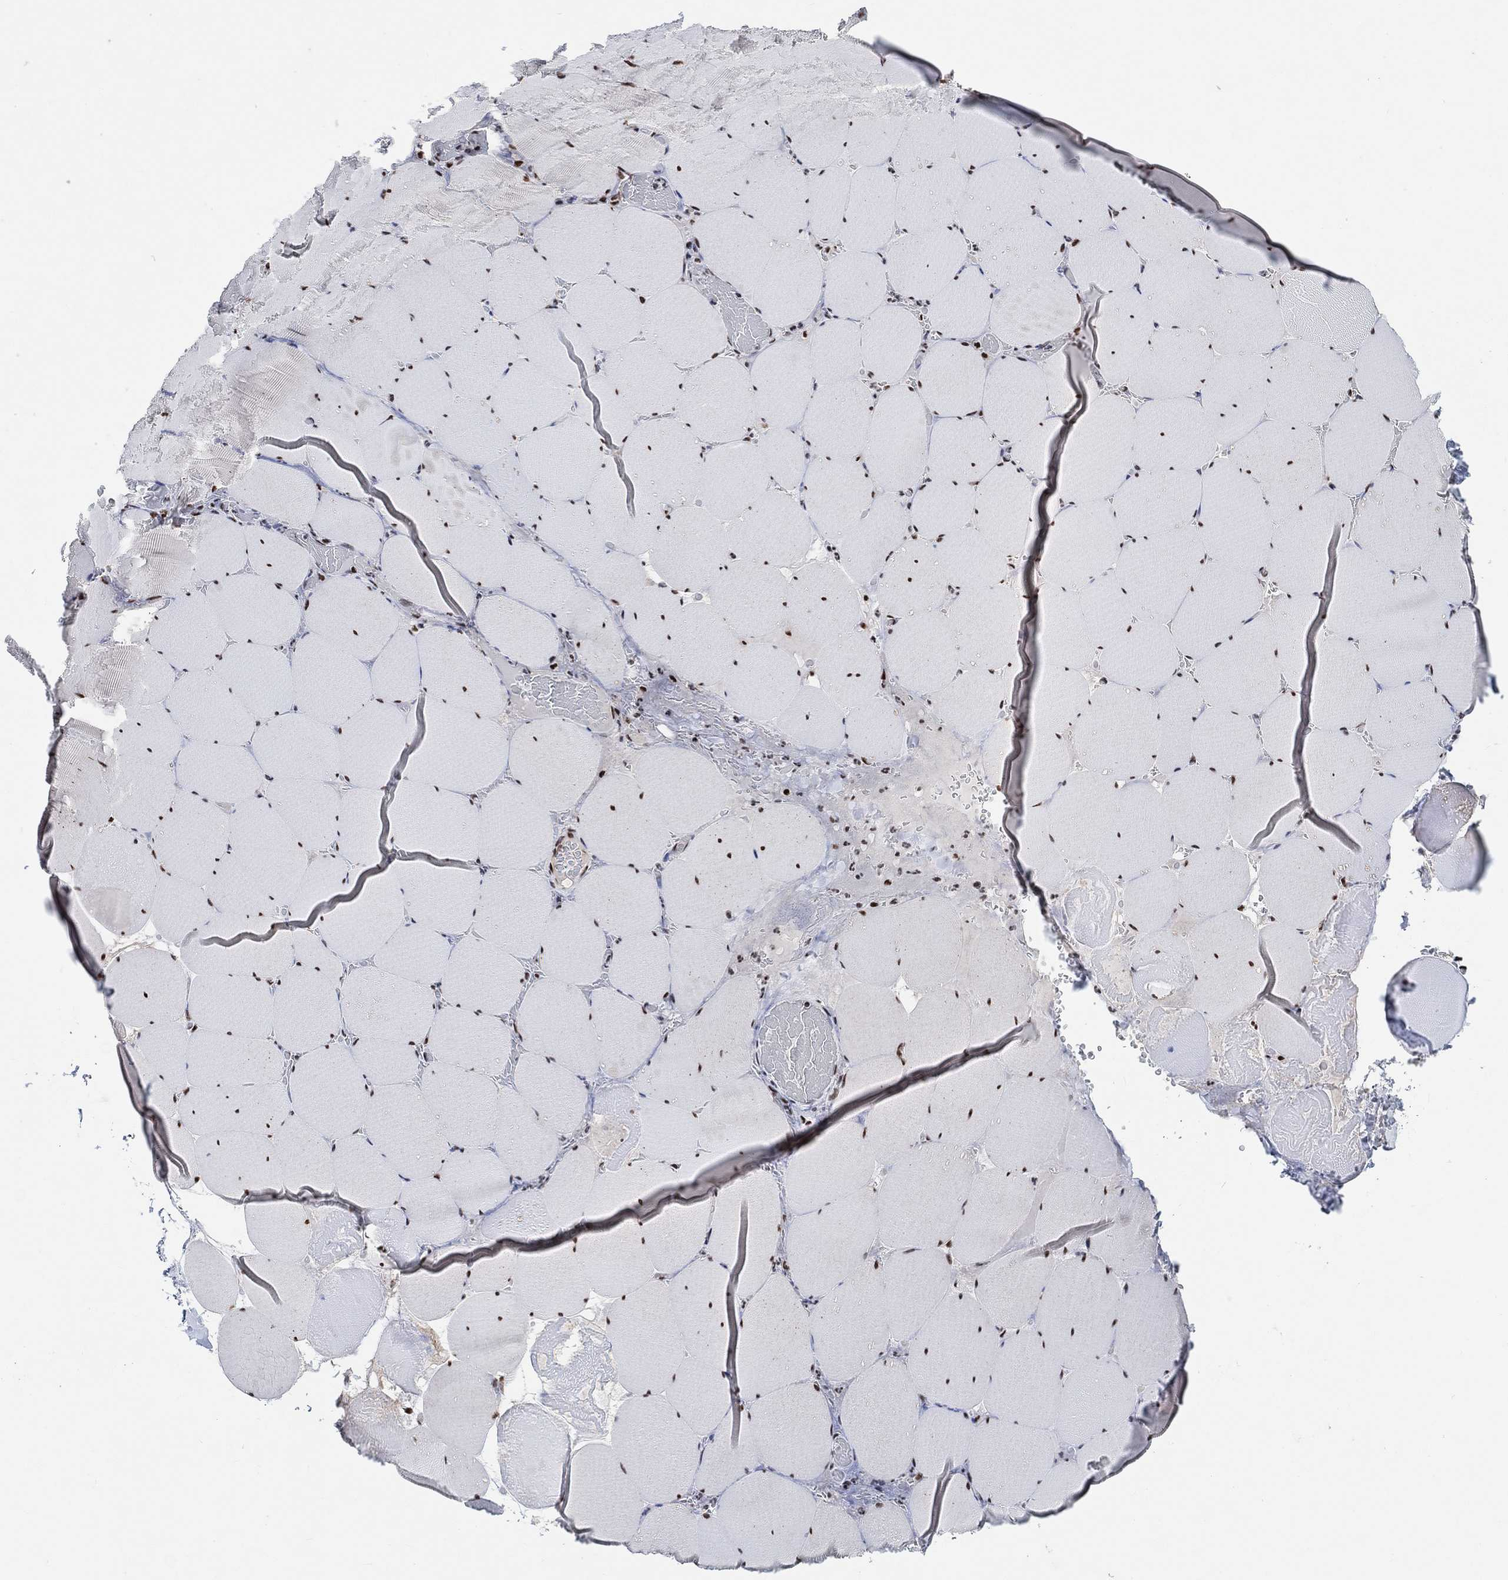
{"staining": {"intensity": "moderate", "quantity": ">75%", "location": "nuclear"}, "tissue": "skeletal muscle", "cell_type": "Myocytes", "image_type": "normal", "snomed": [{"axis": "morphology", "description": "Normal tissue, NOS"}, {"axis": "morphology", "description": "Malignant melanoma, Metastatic site"}, {"axis": "topography", "description": "Skeletal muscle"}], "caption": "Immunohistochemistry (IHC) photomicrograph of normal skeletal muscle: skeletal muscle stained using IHC displays medium levels of moderate protein expression localized specifically in the nuclear of myocytes, appearing as a nuclear brown color.", "gene": "USP39", "patient": {"sex": "male", "age": 50}}